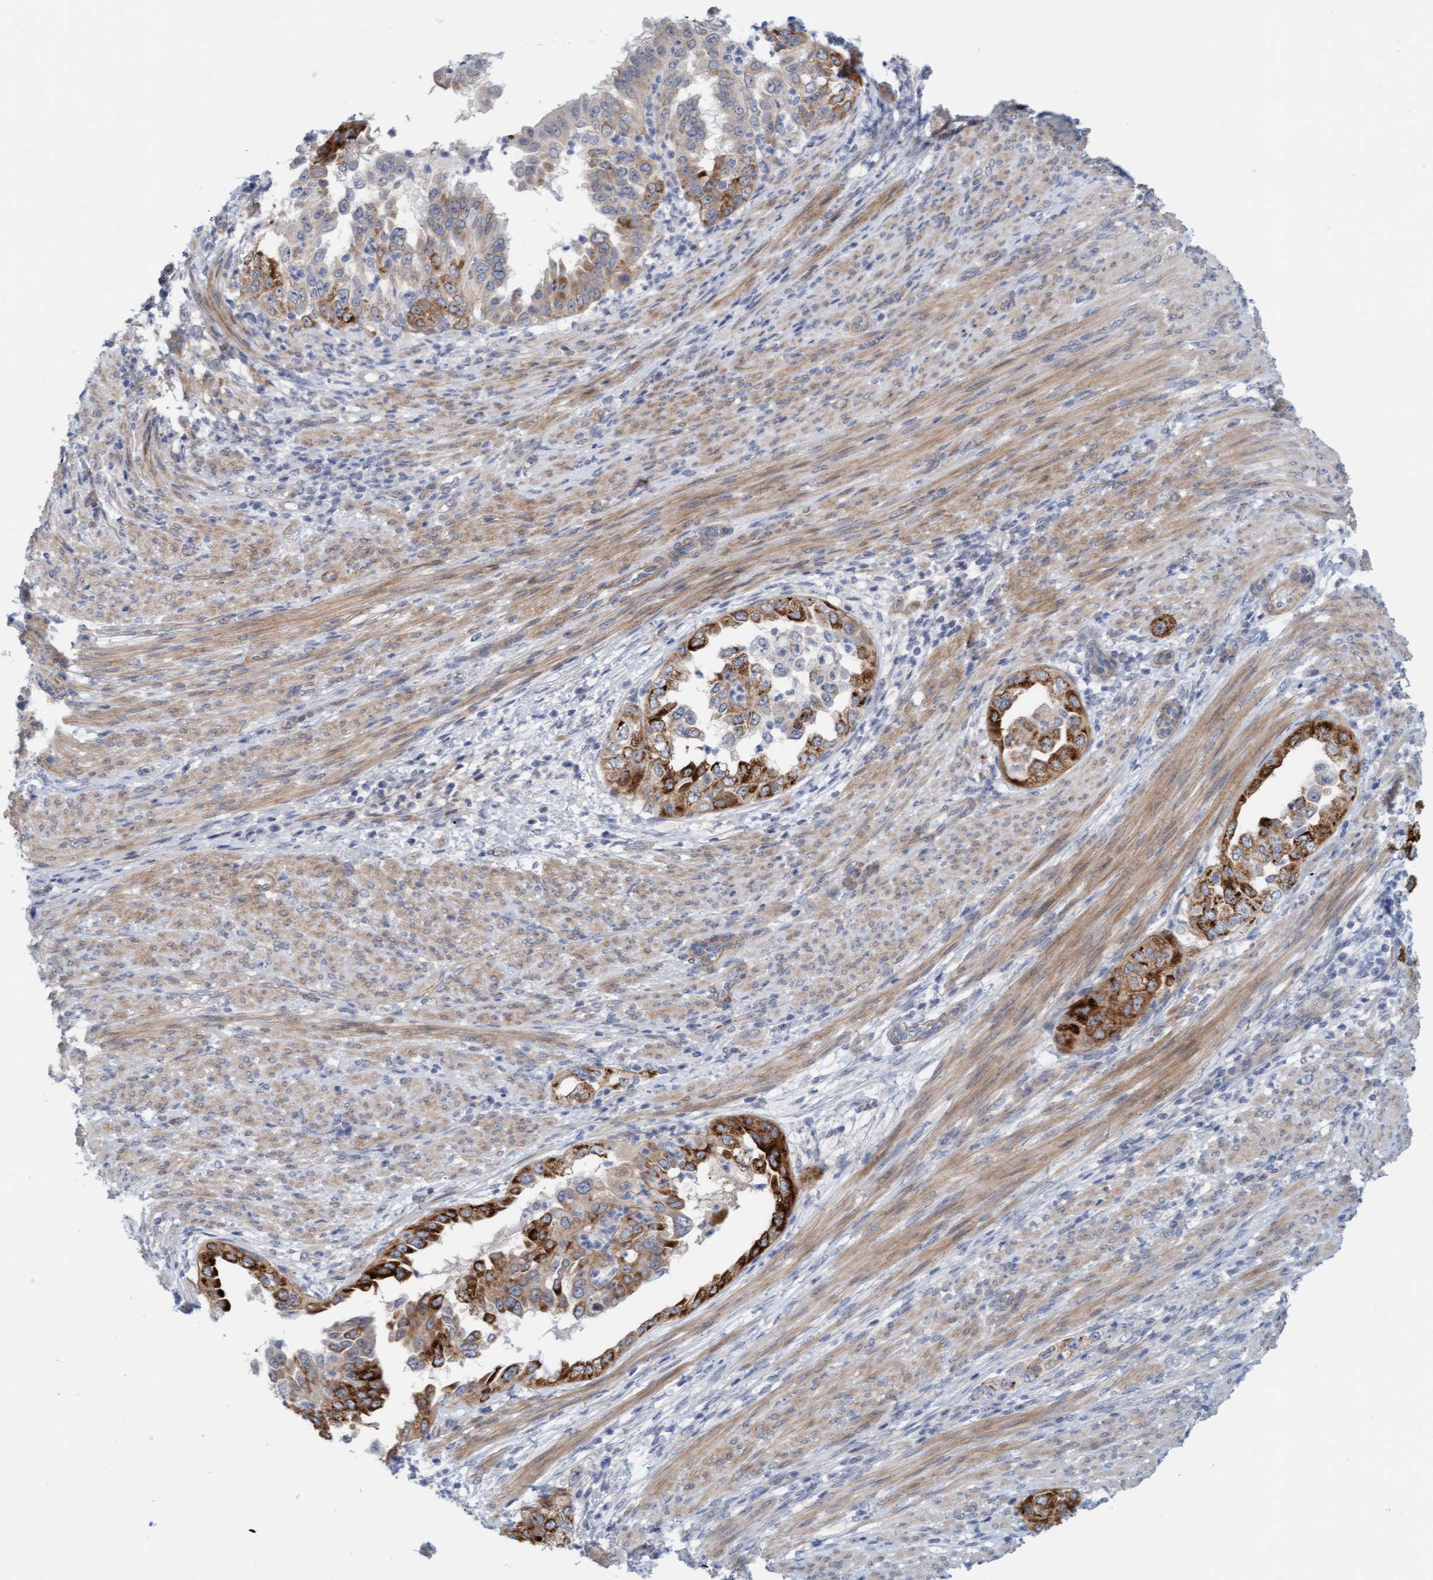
{"staining": {"intensity": "strong", "quantity": ">75%", "location": "cytoplasmic/membranous"}, "tissue": "endometrial cancer", "cell_type": "Tumor cells", "image_type": "cancer", "snomed": [{"axis": "morphology", "description": "Adenocarcinoma, NOS"}, {"axis": "topography", "description": "Endometrium"}], "caption": "Immunohistochemical staining of human adenocarcinoma (endometrial) reveals high levels of strong cytoplasmic/membranous protein positivity in approximately >75% of tumor cells.", "gene": "TSTD2", "patient": {"sex": "female", "age": 85}}